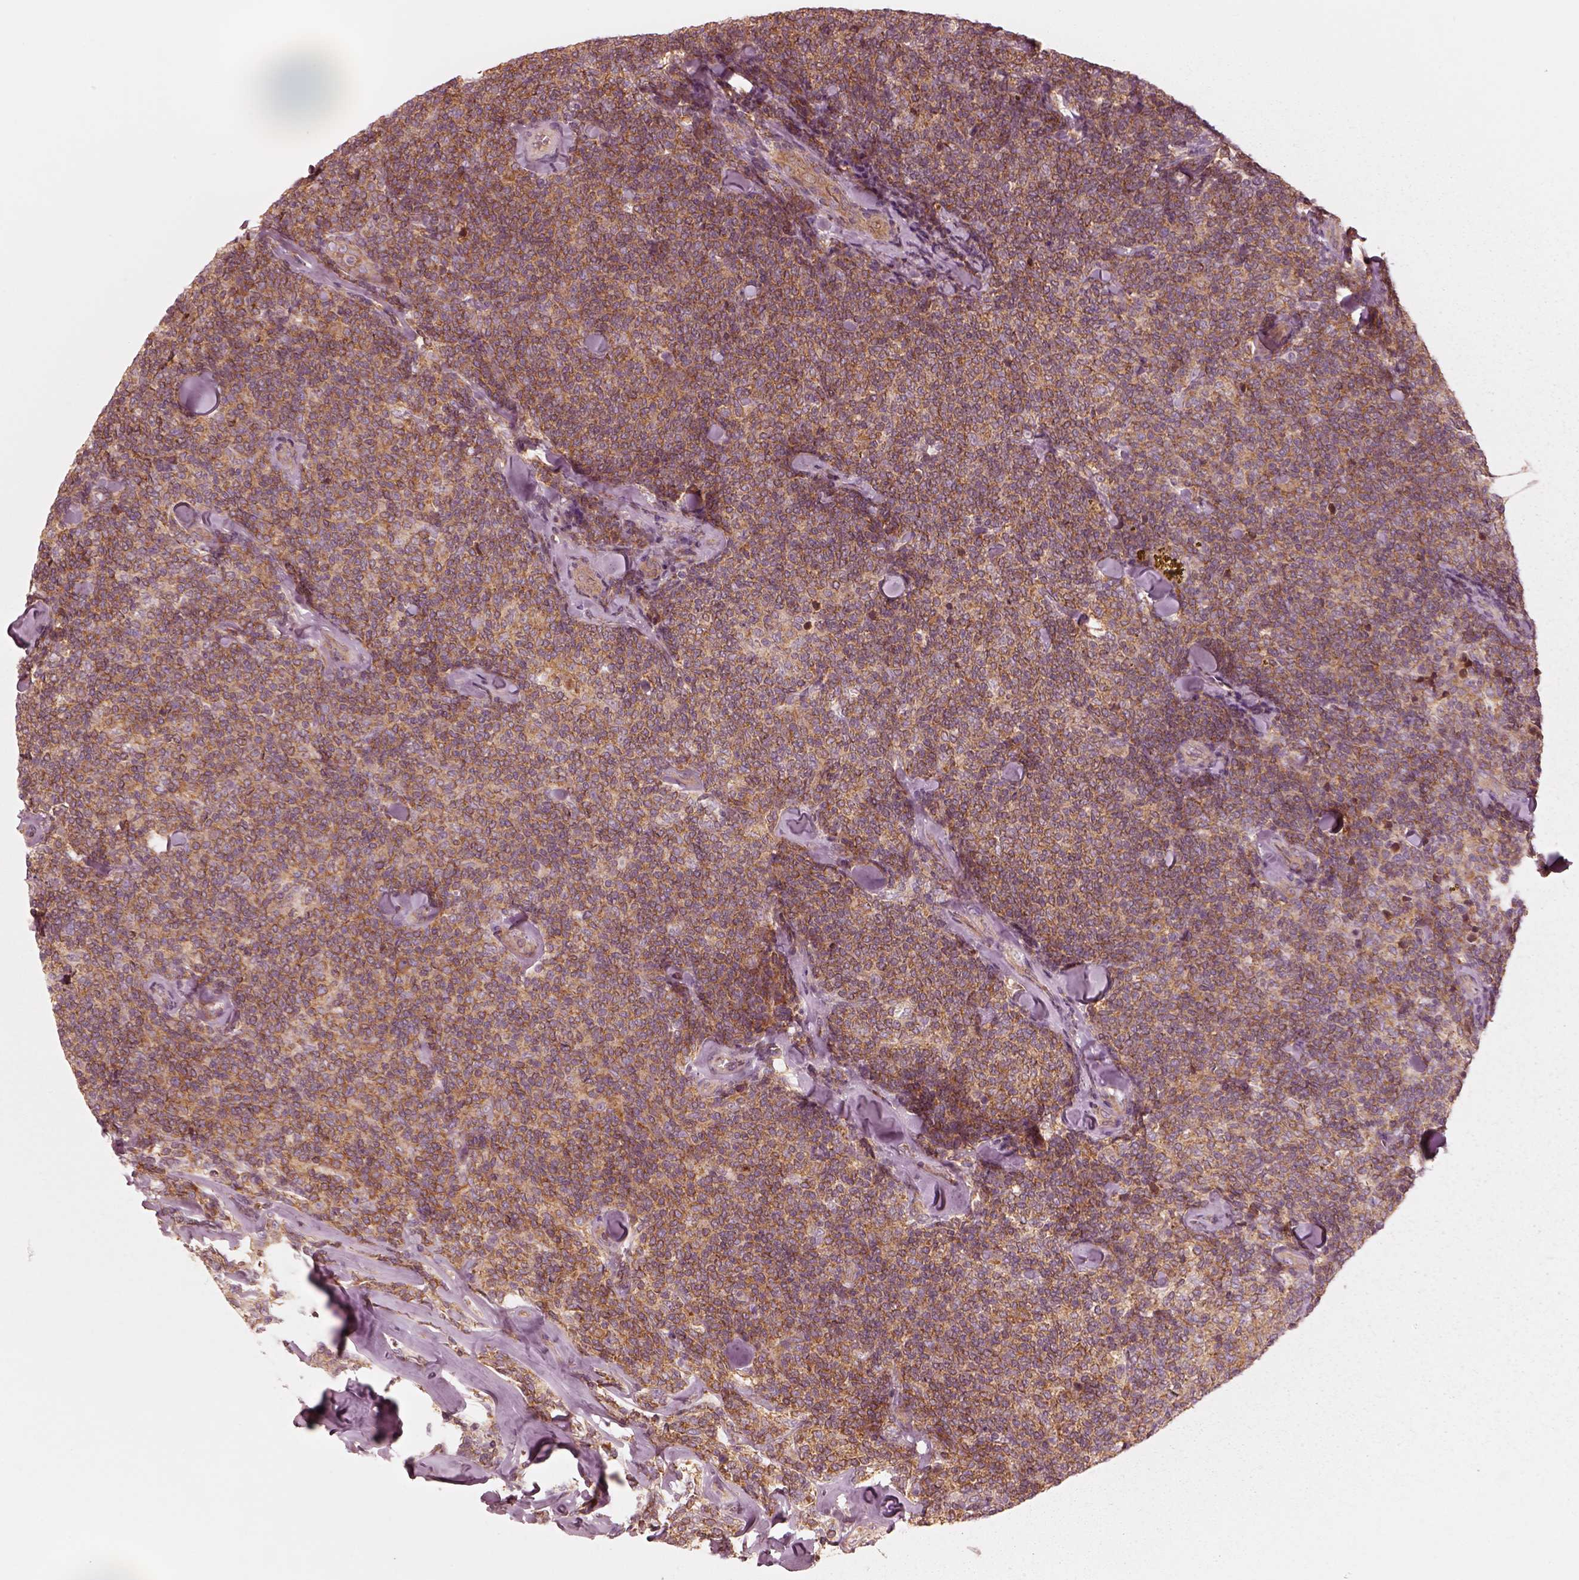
{"staining": {"intensity": "strong", "quantity": ">75%", "location": "cytoplasmic/membranous"}, "tissue": "lymphoma", "cell_type": "Tumor cells", "image_type": "cancer", "snomed": [{"axis": "morphology", "description": "Malignant lymphoma, non-Hodgkin's type, Low grade"}, {"axis": "topography", "description": "Lymph node"}], "caption": "Low-grade malignant lymphoma, non-Hodgkin's type stained with DAB IHC shows high levels of strong cytoplasmic/membranous positivity in approximately >75% of tumor cells. (Brightfield microscopy of DAB IHC at high magnification).", "gene": "CNOT2", "patient": {"sex": "female", "age": 56}}